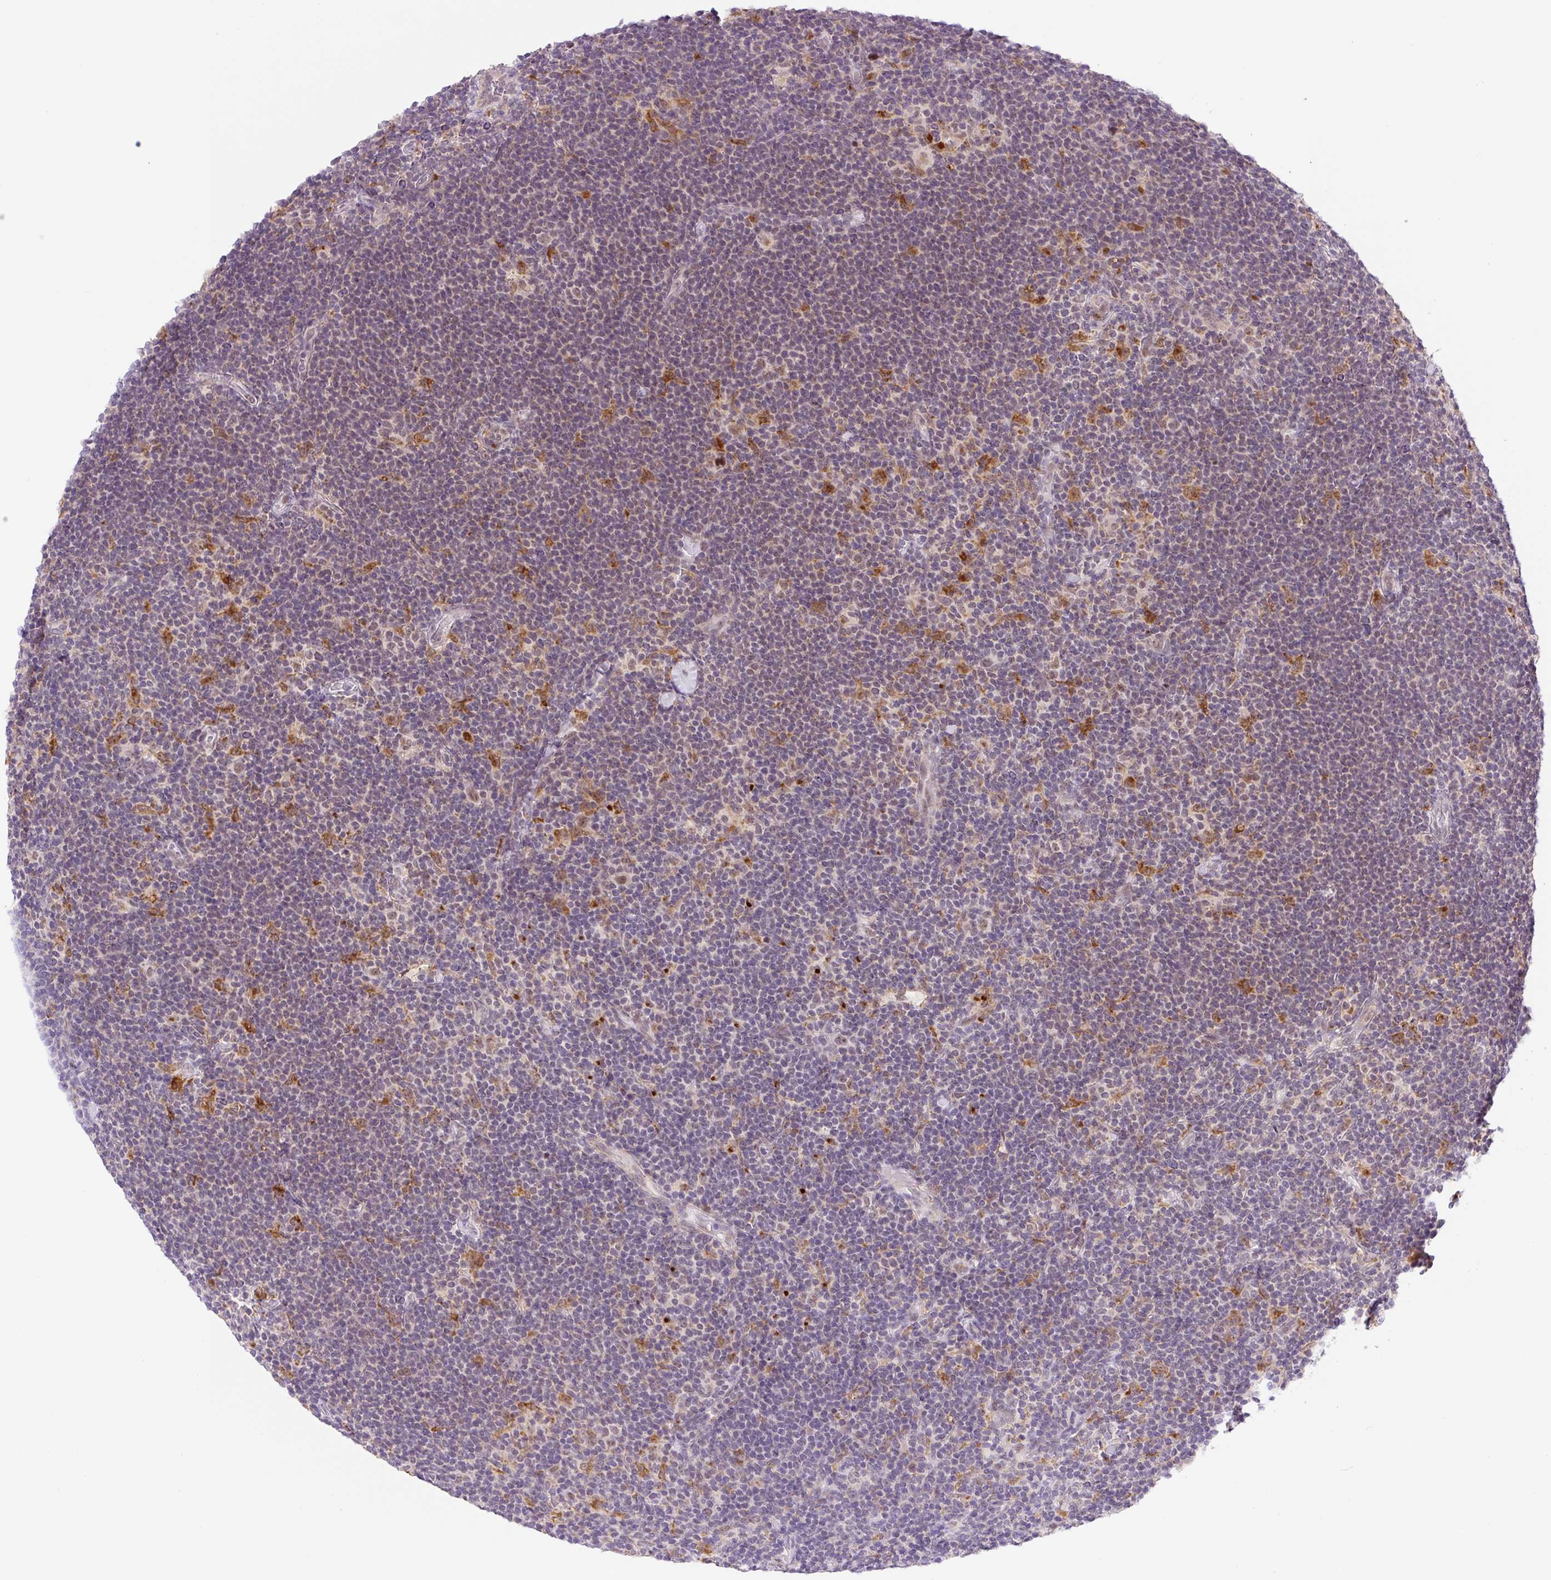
{"staining": {"intensity": "weak", "quantity": "25%-75%", "location": "nuclear"}, "tissue": "lymphoma", "cell_type": "Tumor cells", "image_type": "cancer", "snomed": [{"axis": "morphology", "description": "Hodgkin's disease, NOS"}, {"axis": "topography", "description": "Lymph node"}], "caption": "An image of human lymphoma stained for a protein exhibits weak nuclear brown staining in tumor cells. (Stains: DAB in brown, nuclei in blue, Microscopy: brightfield microscopy at high magnification).", "gene": "CEBPZOS", "patient": {"sex": "female", "age": 57}}